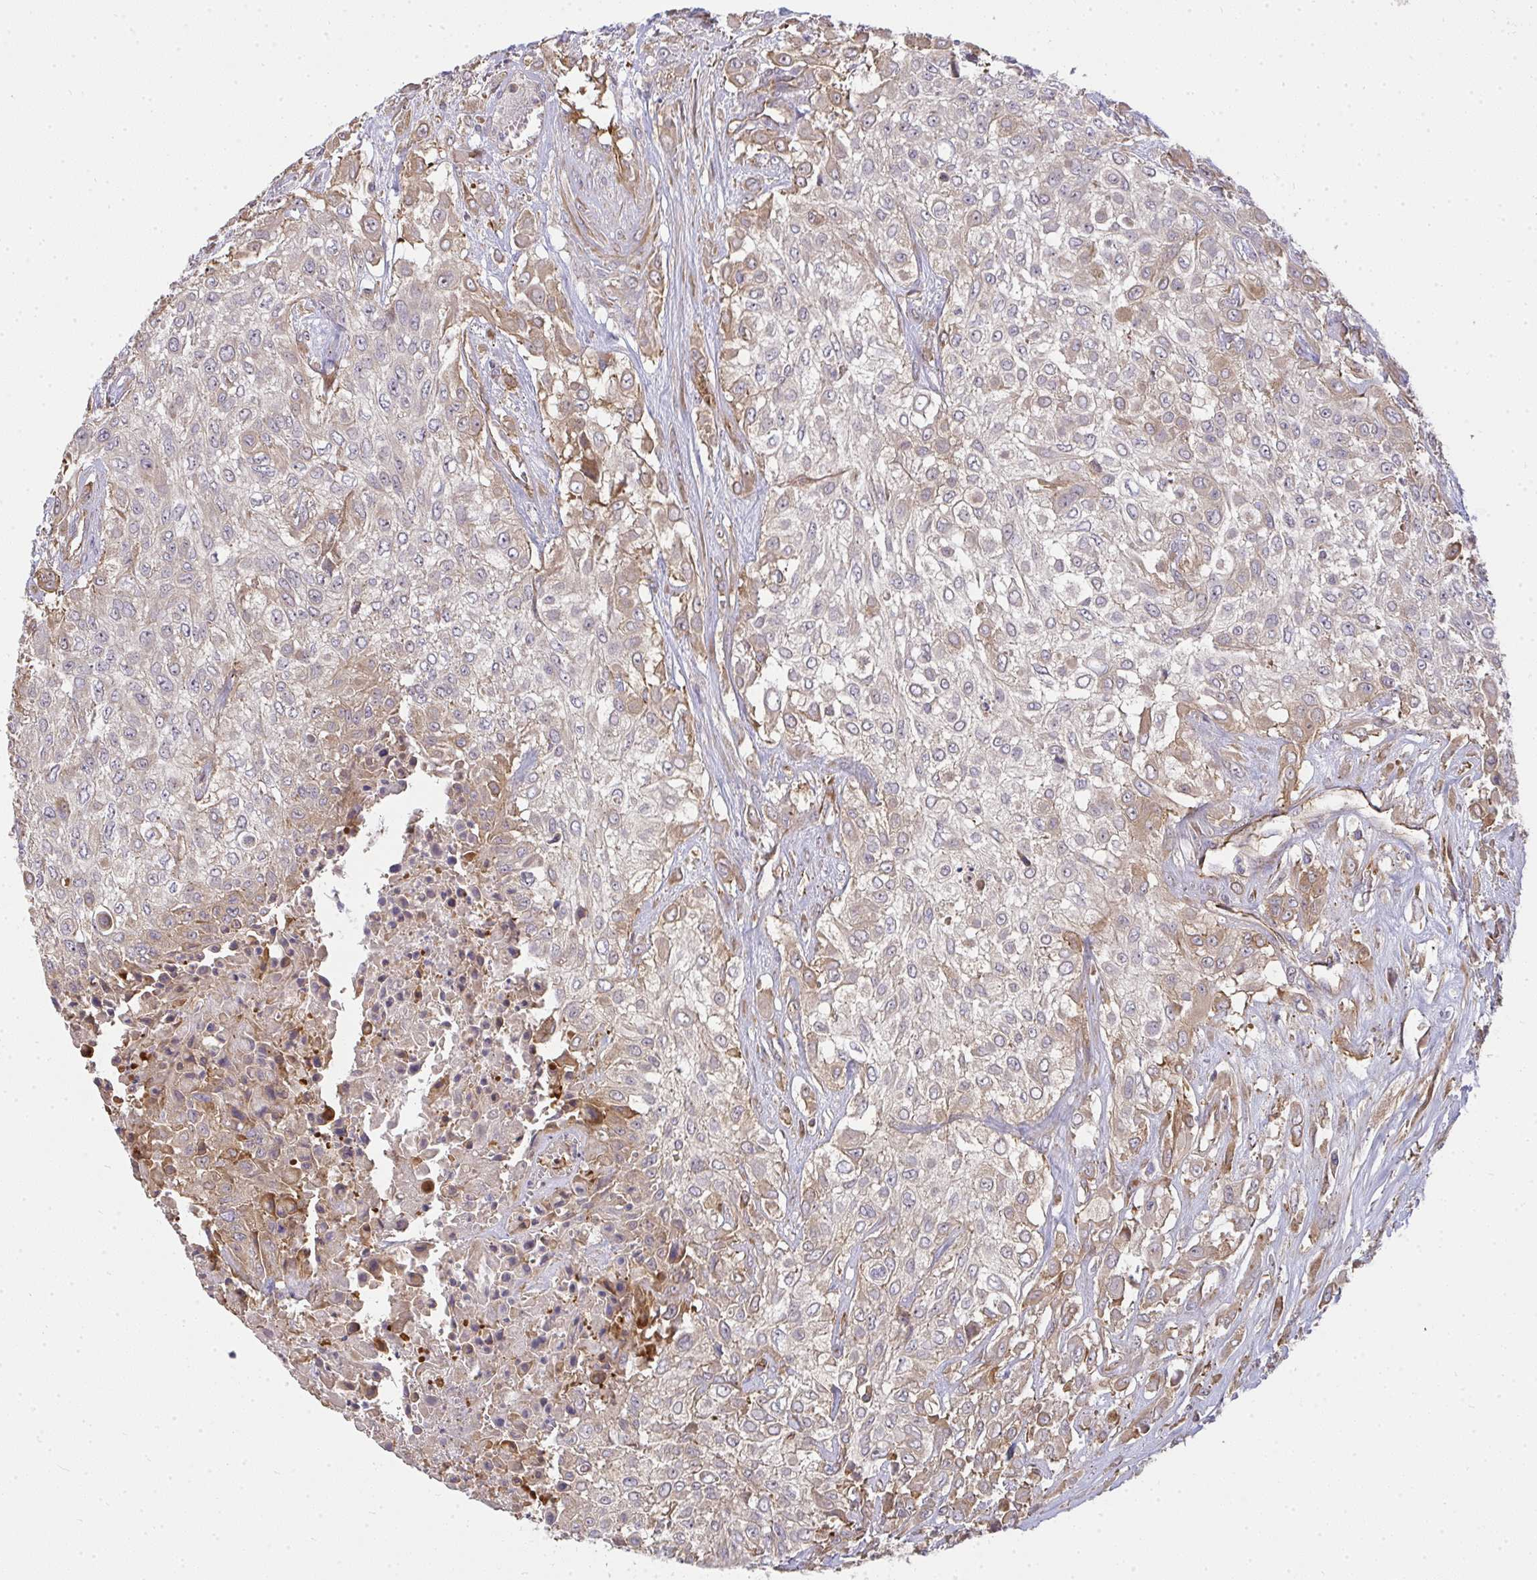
{"staining": {"intensity": "weak", "quantity": "<25%", "location": "cytoplasmic/membranous"}, "tissue": "urothelial cancer", "cell_type": "Tumor cells", "image_type": "cancer", "snomed": [{"axis": "morphology", "description": "Urothelial carcinoma, High grade"}, {"axis": "topography", "description": "Urinary bladder"}], "caption": "Immunohistochemistry (IHC) of human urothelial cancer shows no positivity in tumor cells.", "gene": "B4GALT6", "patient": {"sex": "male", "age": 57}}